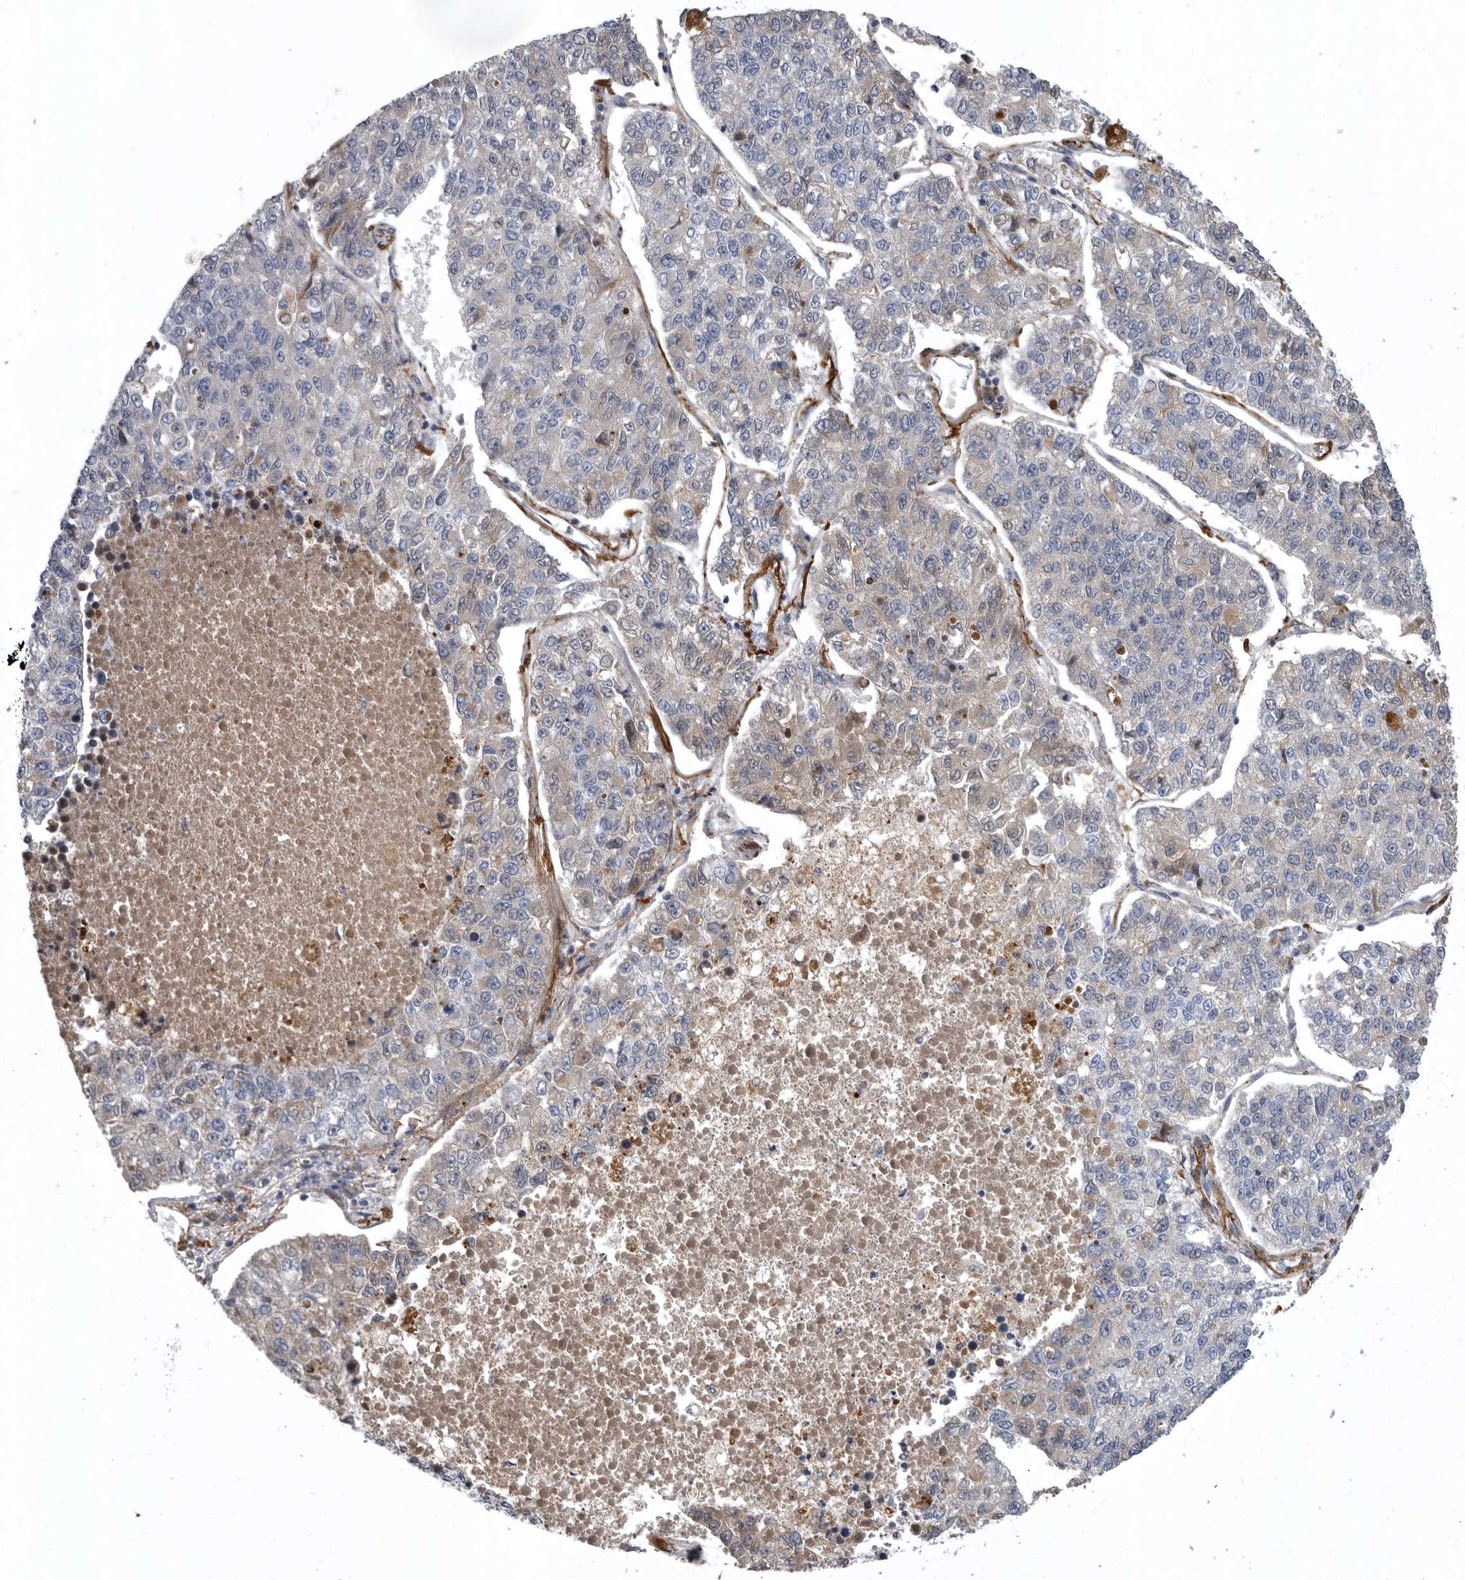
{"staining": {"intensity": "weak", "quantity": "<25%", "location": "cytoplasmic/membranous"}, "tissue": "lung cancer", "cell_type": "Tumor cells", "image_type": "cancer", "snomed": [{"axis": "morphology", "description": "Adenocarcinoma, NOS"}, {"axis": "topography", "description": "Lung"}], "caption": "This is a micrograph of immunohistochemistry staining of lung cancer (adenocarcinoma), which shows no expression in tumor cells.", "gene": "CRP", "patient": {"sex": "male", "age": 49}}